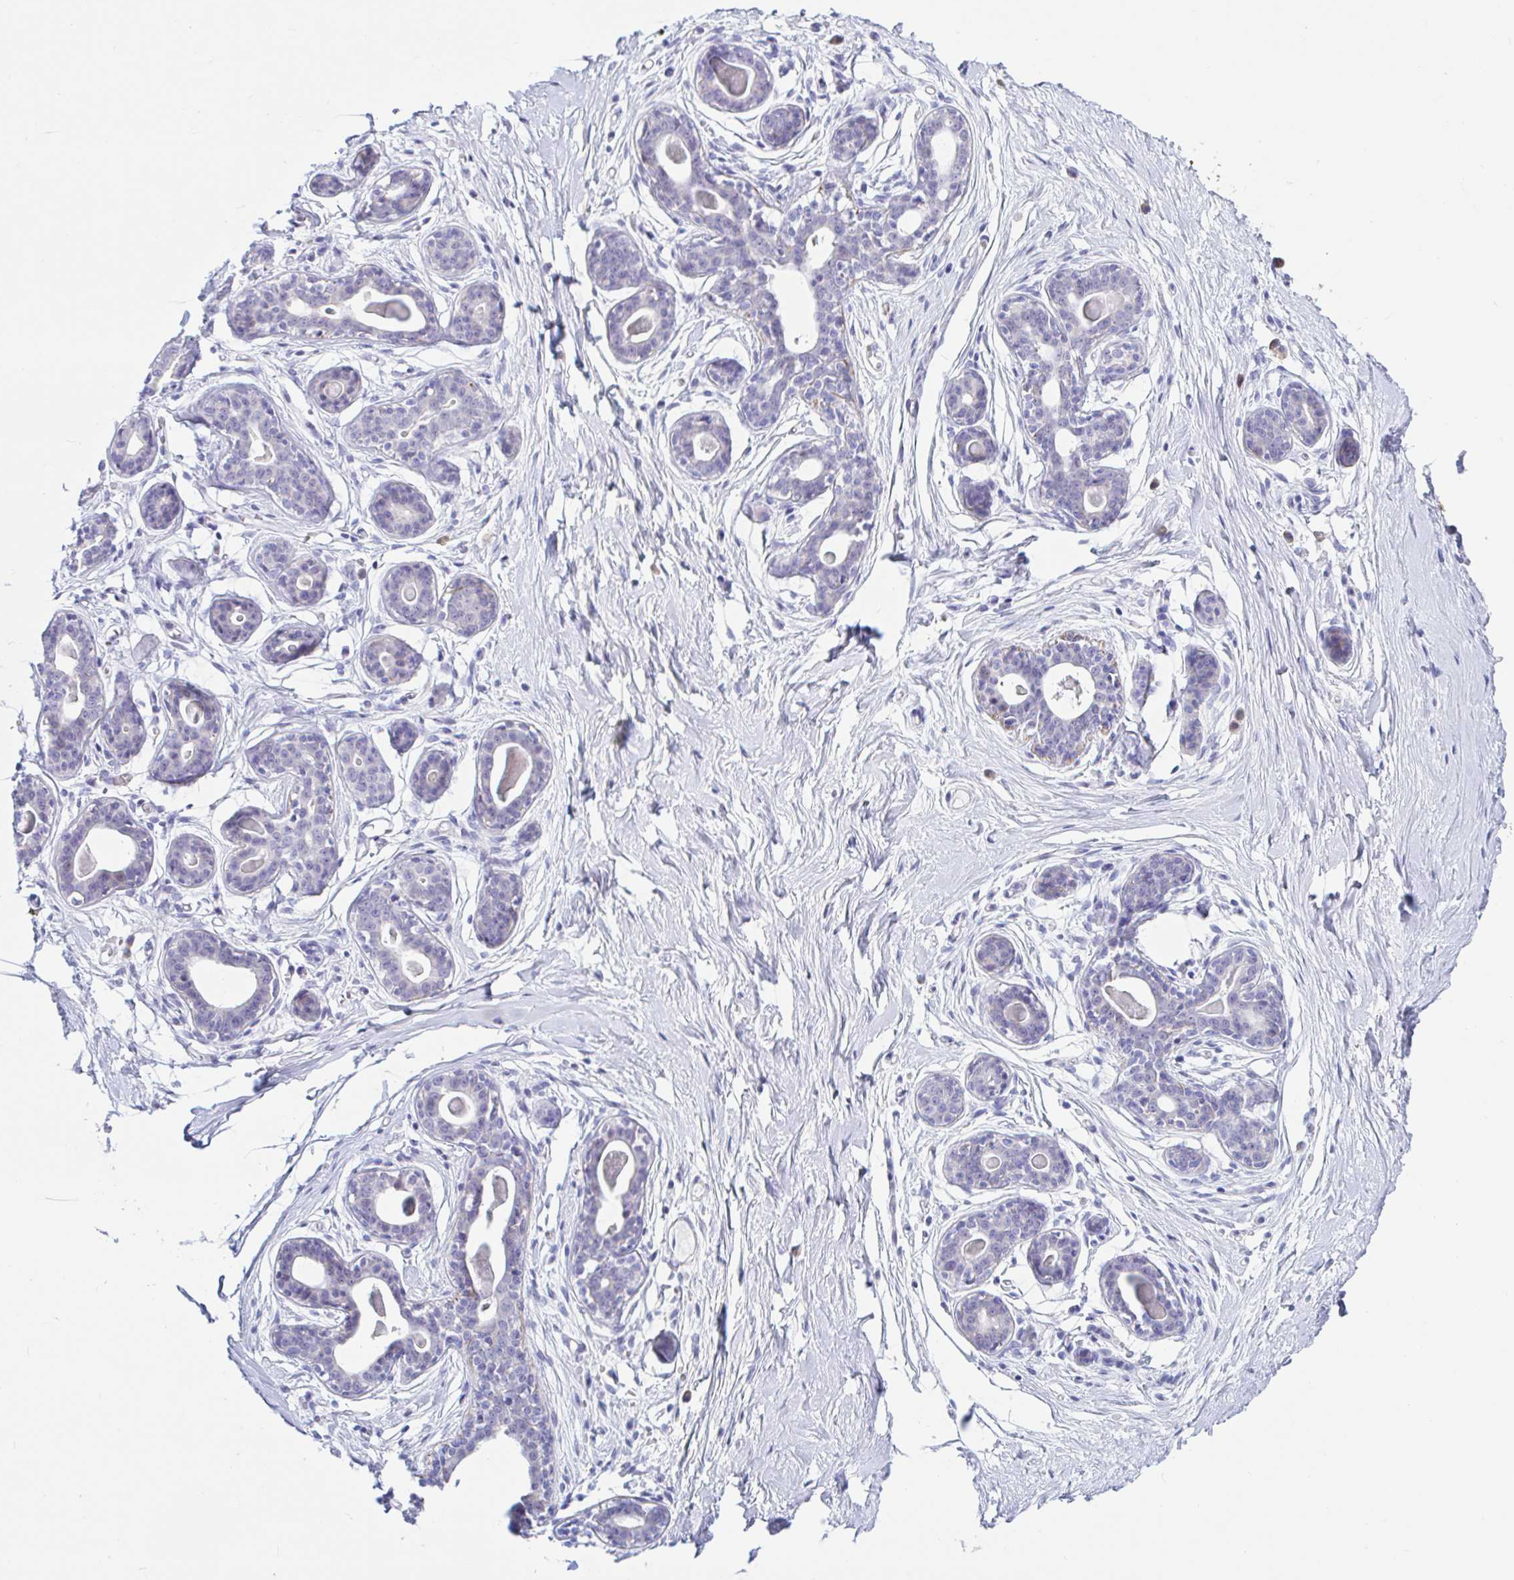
{"staining": {"intensity": "negative", "quantity": "none", "location": "none"}, "tissue": "breast", "cell_type": "Adipocytes", "image_type": "normal", "snomed": [{"axis": "morphology", "description": "Normal tissue, NOS"}, {"axis": "topography", "description": "Breast"}], "caption": "This is an immunohistochemistry (IHC) micrograph of normal human breast. There is no expression in adipocytes.", "gene": "ENSG00000271254", "patient": {"sex": "female", "age": 45}}